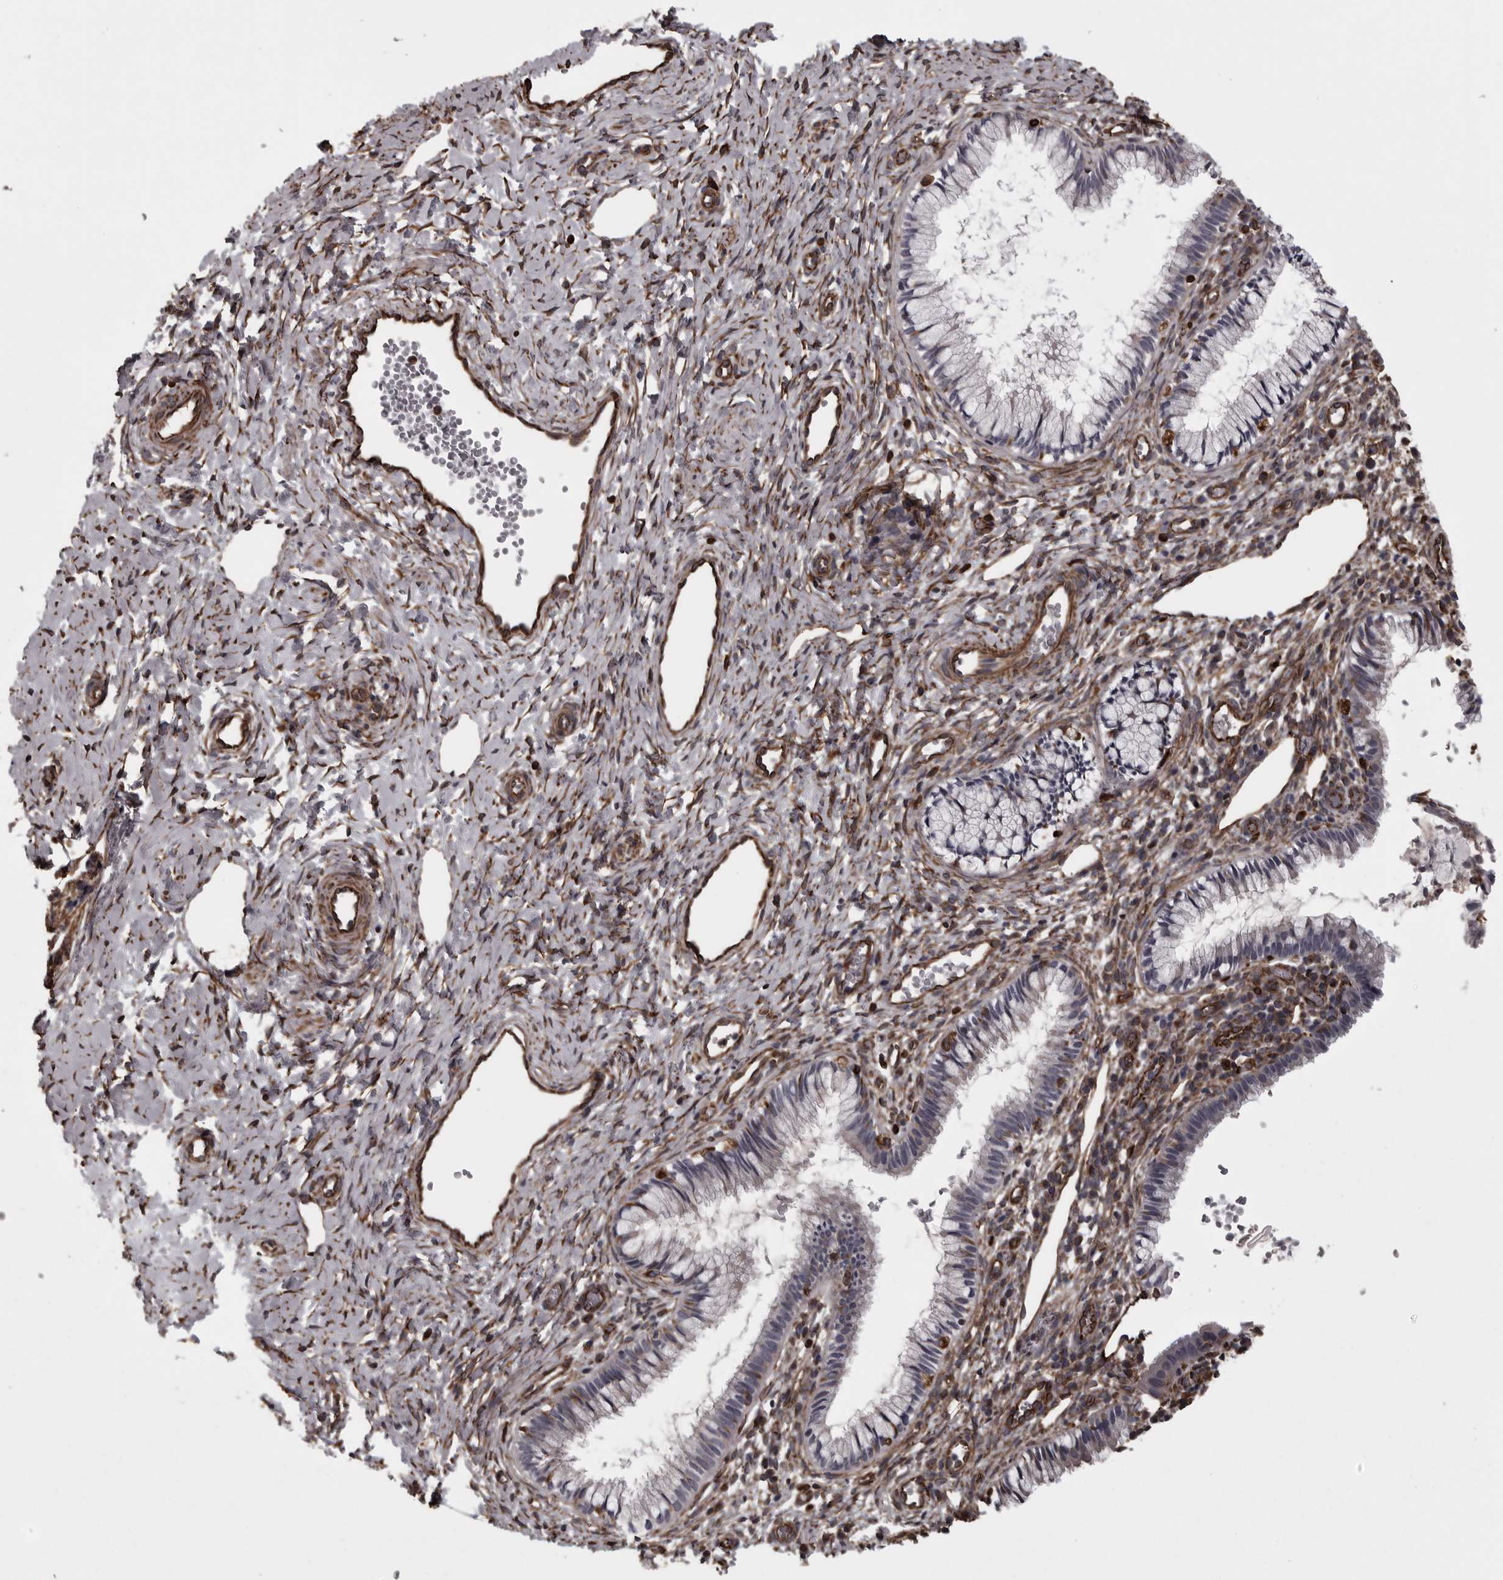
{"staining": {"intensity": "negative", "quantity": "none", "location": "none"}, "tissue": "cervix", "cell_type": "Glandular cells", "image_type": "normal", "snomed": [{"axis": "morphology", "description": "Normal tissue, NOS"}, {"axis": "topography", "description": "Cervix"}], "caption": "Immunohistochemistry photomicrograph of unremarkable human cervix stained for a protein (brown), which reveals no positivity in glandular cells.", "gene": "FAAP100", "patient": {"sex": "female", "age": 27}}